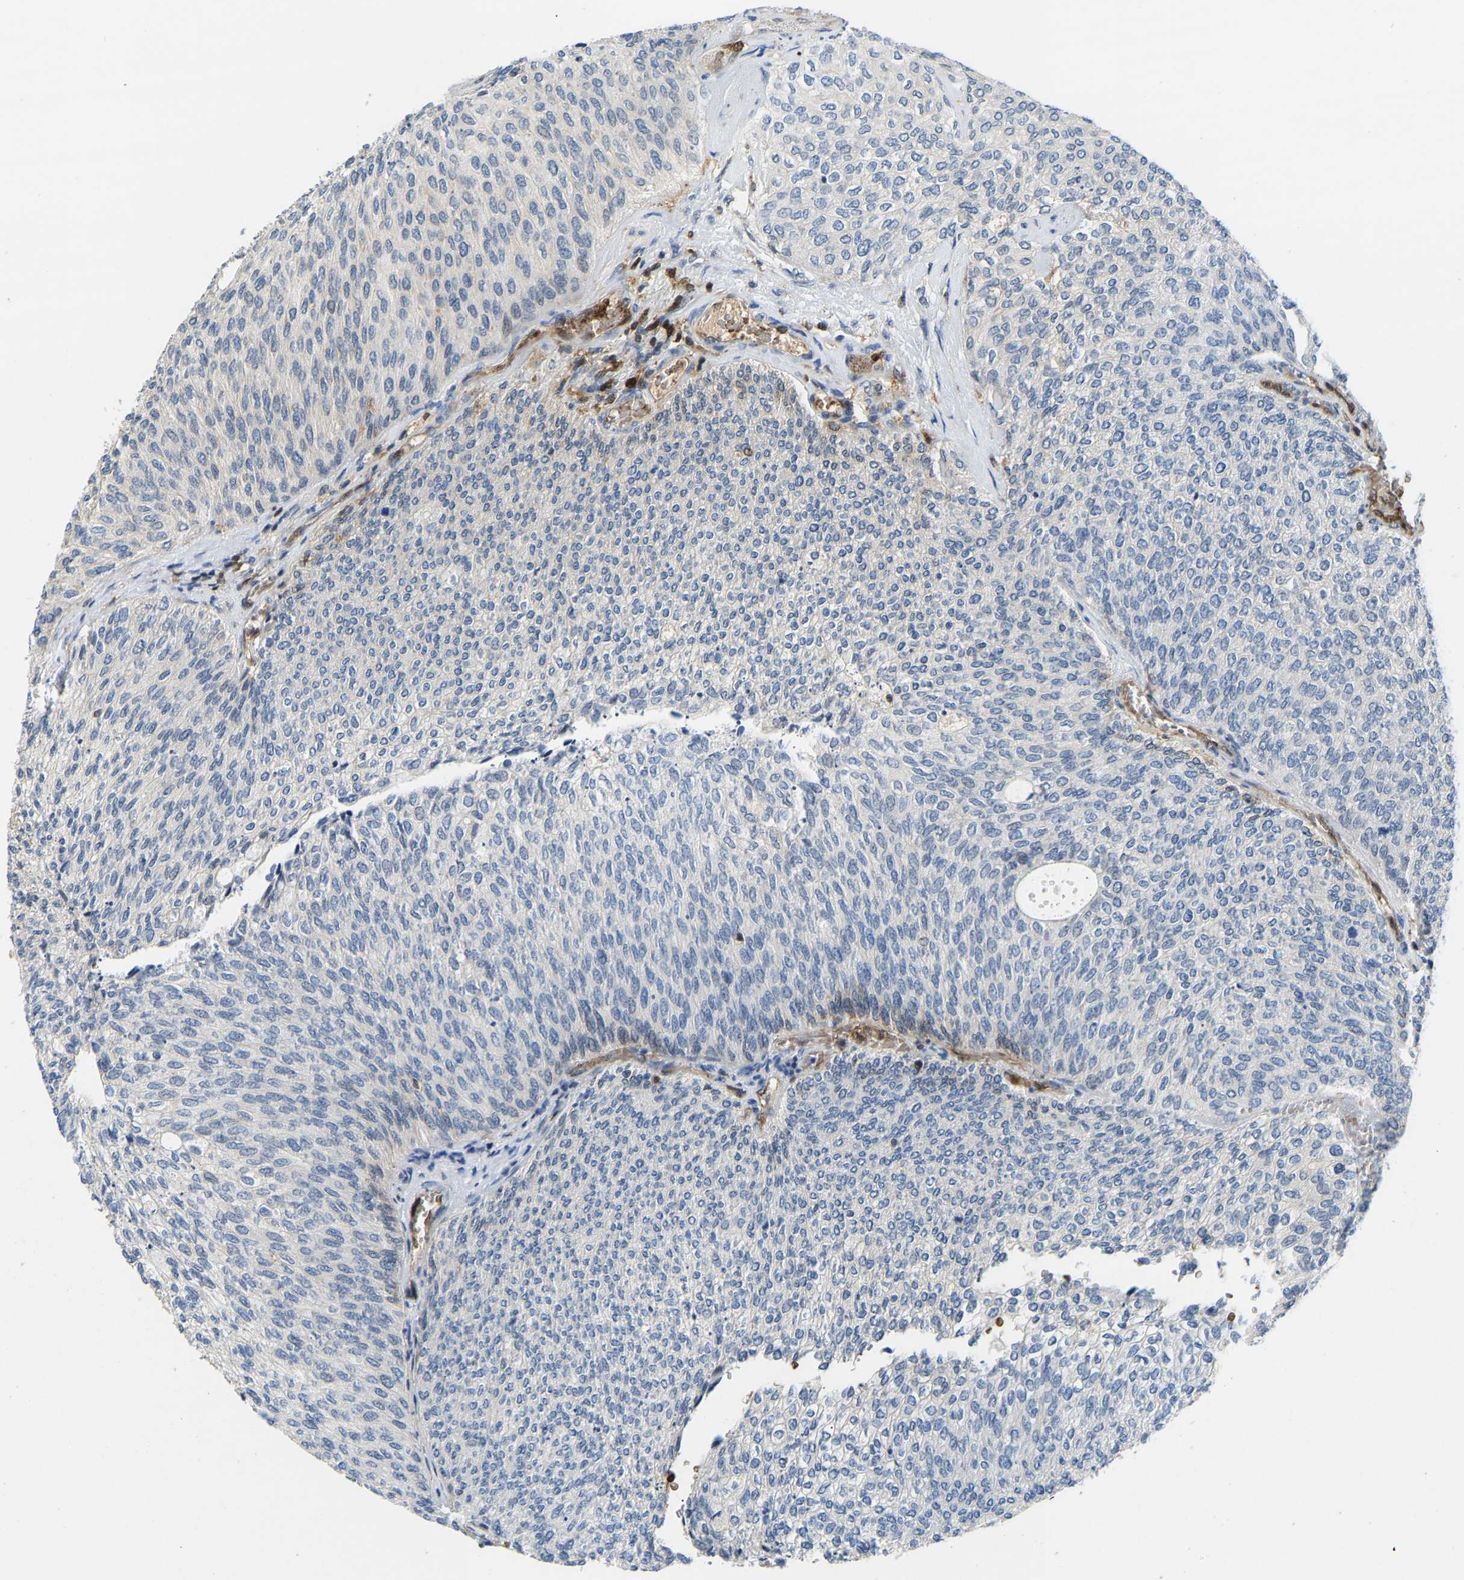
{"staining": {"intensity": "negative", "quantity": "none", "location": "none"}, "tissue": "urothelial cancer", "cell_type": "Tumor cells", "image_type": "cancer", "snomed": [{"axis": "morphology", "description": "Urothelial carcinoma, Low grade"}, {"axis": "topography", "description": "Urinary bladder"}], "caption": "This is an immunohistochemistry (IHC) photomicrograph of human urothelial carcinoma (low-grade). There is no staining in tumor cells.", "gene": "GIMAP7", "patient": {"sex": "female", "age": 79}}